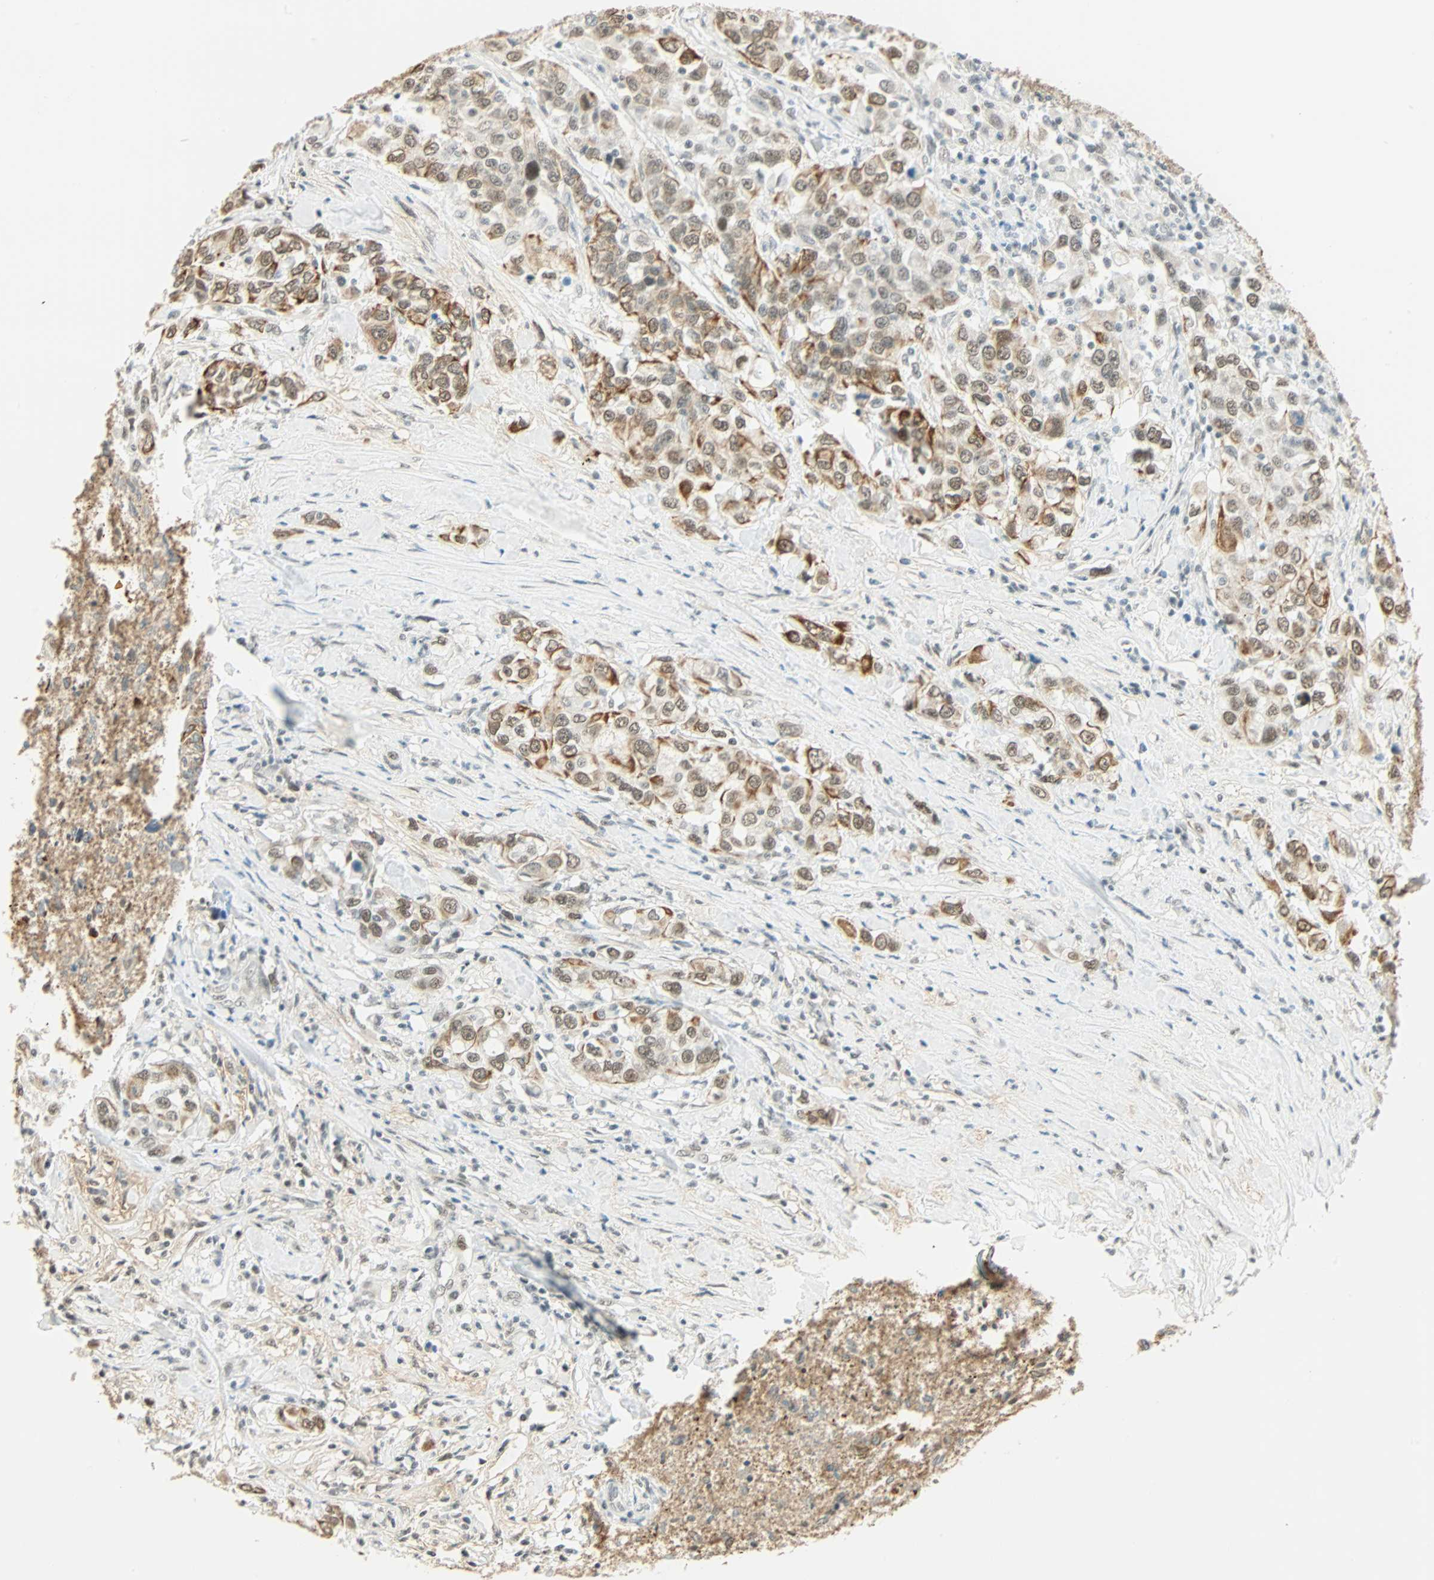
{"staining": {"intensity": "strong", "quantity": "<25%", "location": "cytoplasmic/membranous"}, "tissue": "urothelial cancer", "cell_type": "Tumor cells", "image_type": "cancer", "snomed": [{"axis": "morphology", "description": "Urothelial carcinoma, High grade"}, {"axis": "topography", "description": "Urinary bladder"}], "caption": "Human urothelial cancer stained for a protein (brown) exhibits strong cytoplasmic/membranous positive staining in about <25% of tumor cells.", "gene": "NELFE", "patient": {"sex": "female", "age": 80}}